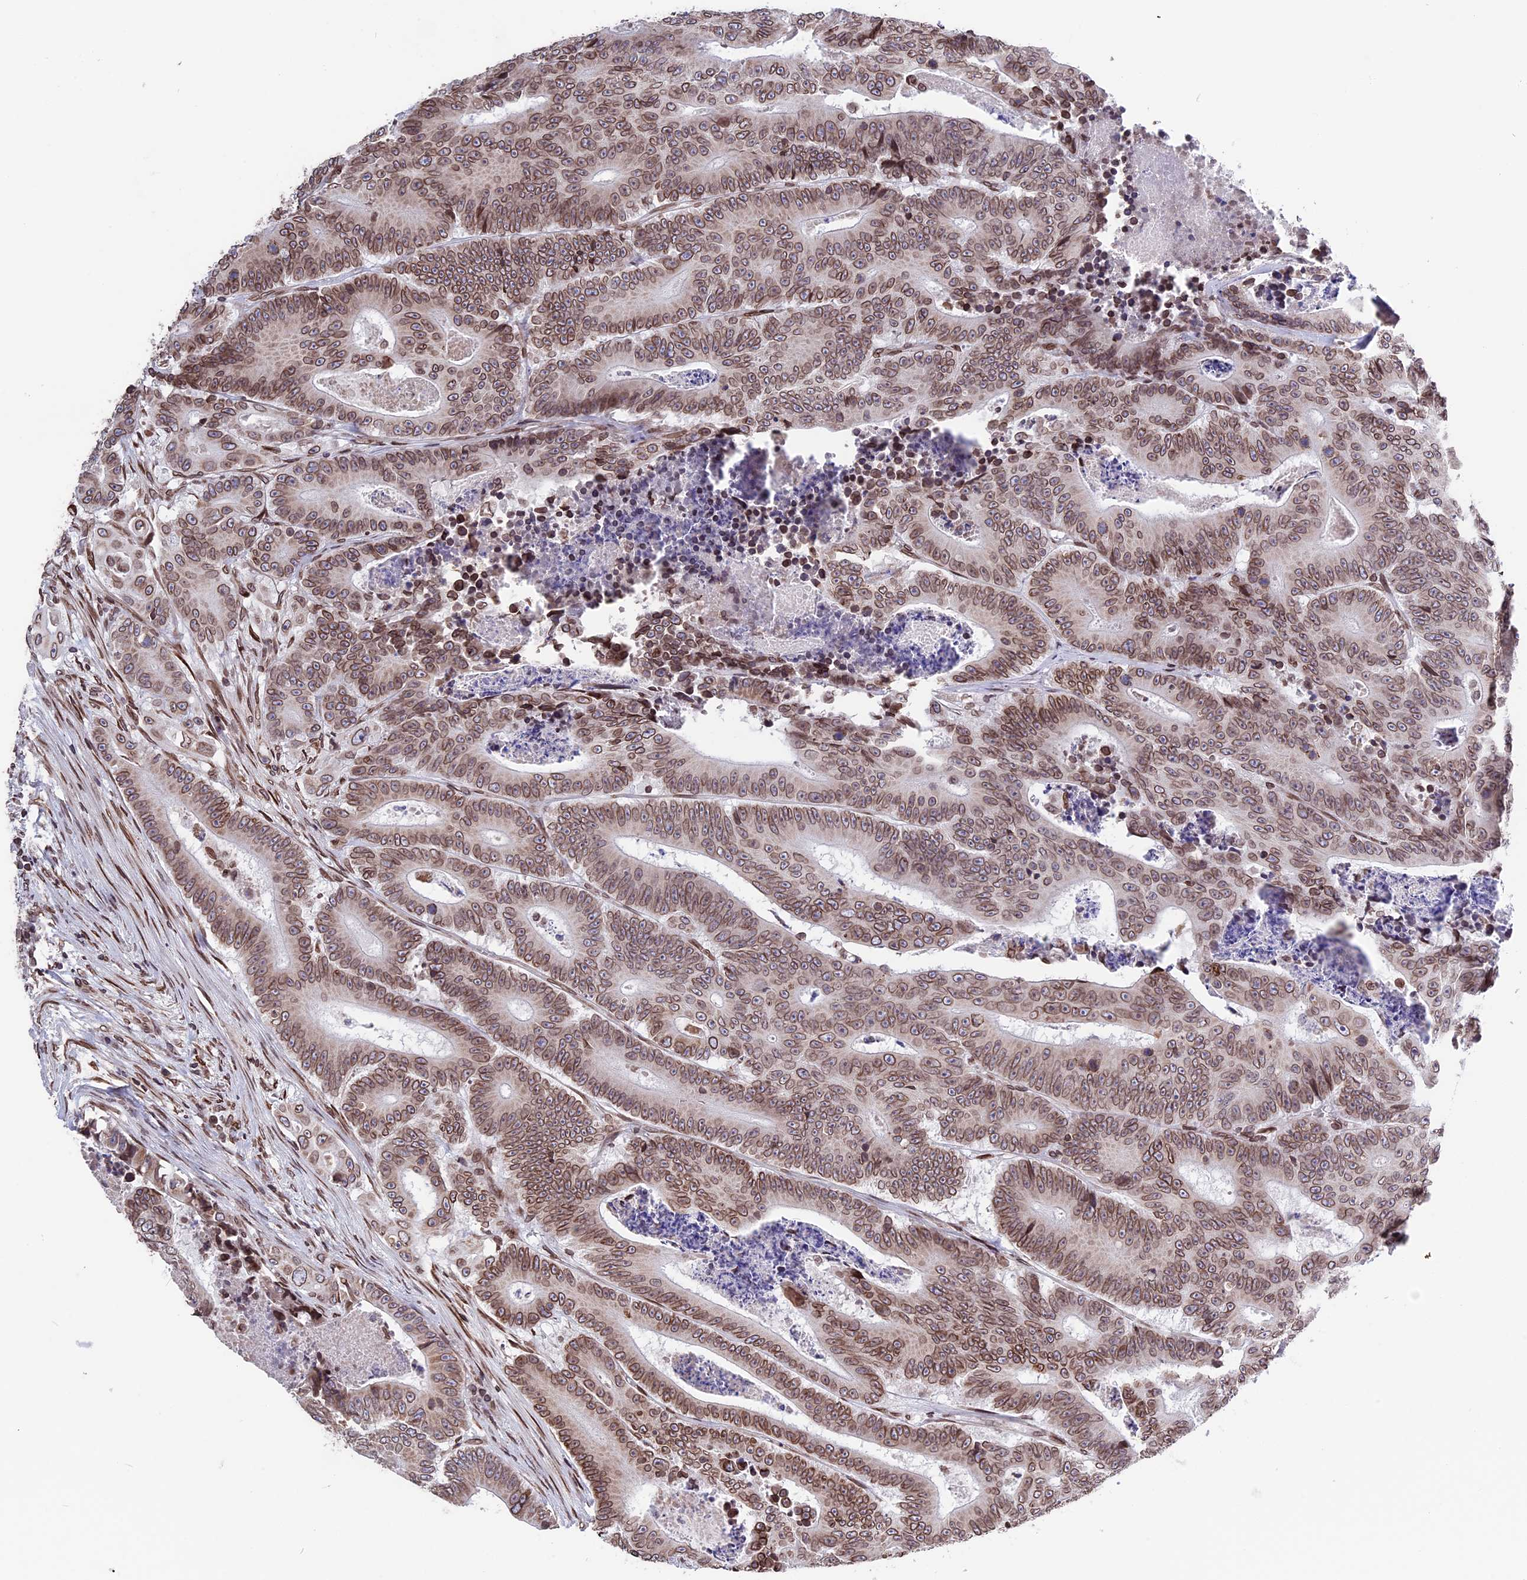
{"staining": {"intensity": "moderate", "quantity": ">75%", "location": "cytoplasmic/membranous,nuclear"}, "tissue": "colorectal cancer", "cell_type": "Tumor cells", "image_type": "cancer", "snomed": [{"axis": "morphology", "description": "Adenocarcinoma, NOS"}, {"axis": "topography", "description": "Colon"}], "caption": "Protein staining of colorectal cancer (adenocarcinoma) tissue displays moderate cytoplasmic/membranous and nuclear expression in about >75% of tumor cells. (Stains: DAB (3,3'-diaminobenzidine) in brown, nuclei in blue, Microscopy: brightfield microscopy at high magnification).", "gene": "PTCHD4", "patient": {"sex": "male", "age": 83}}